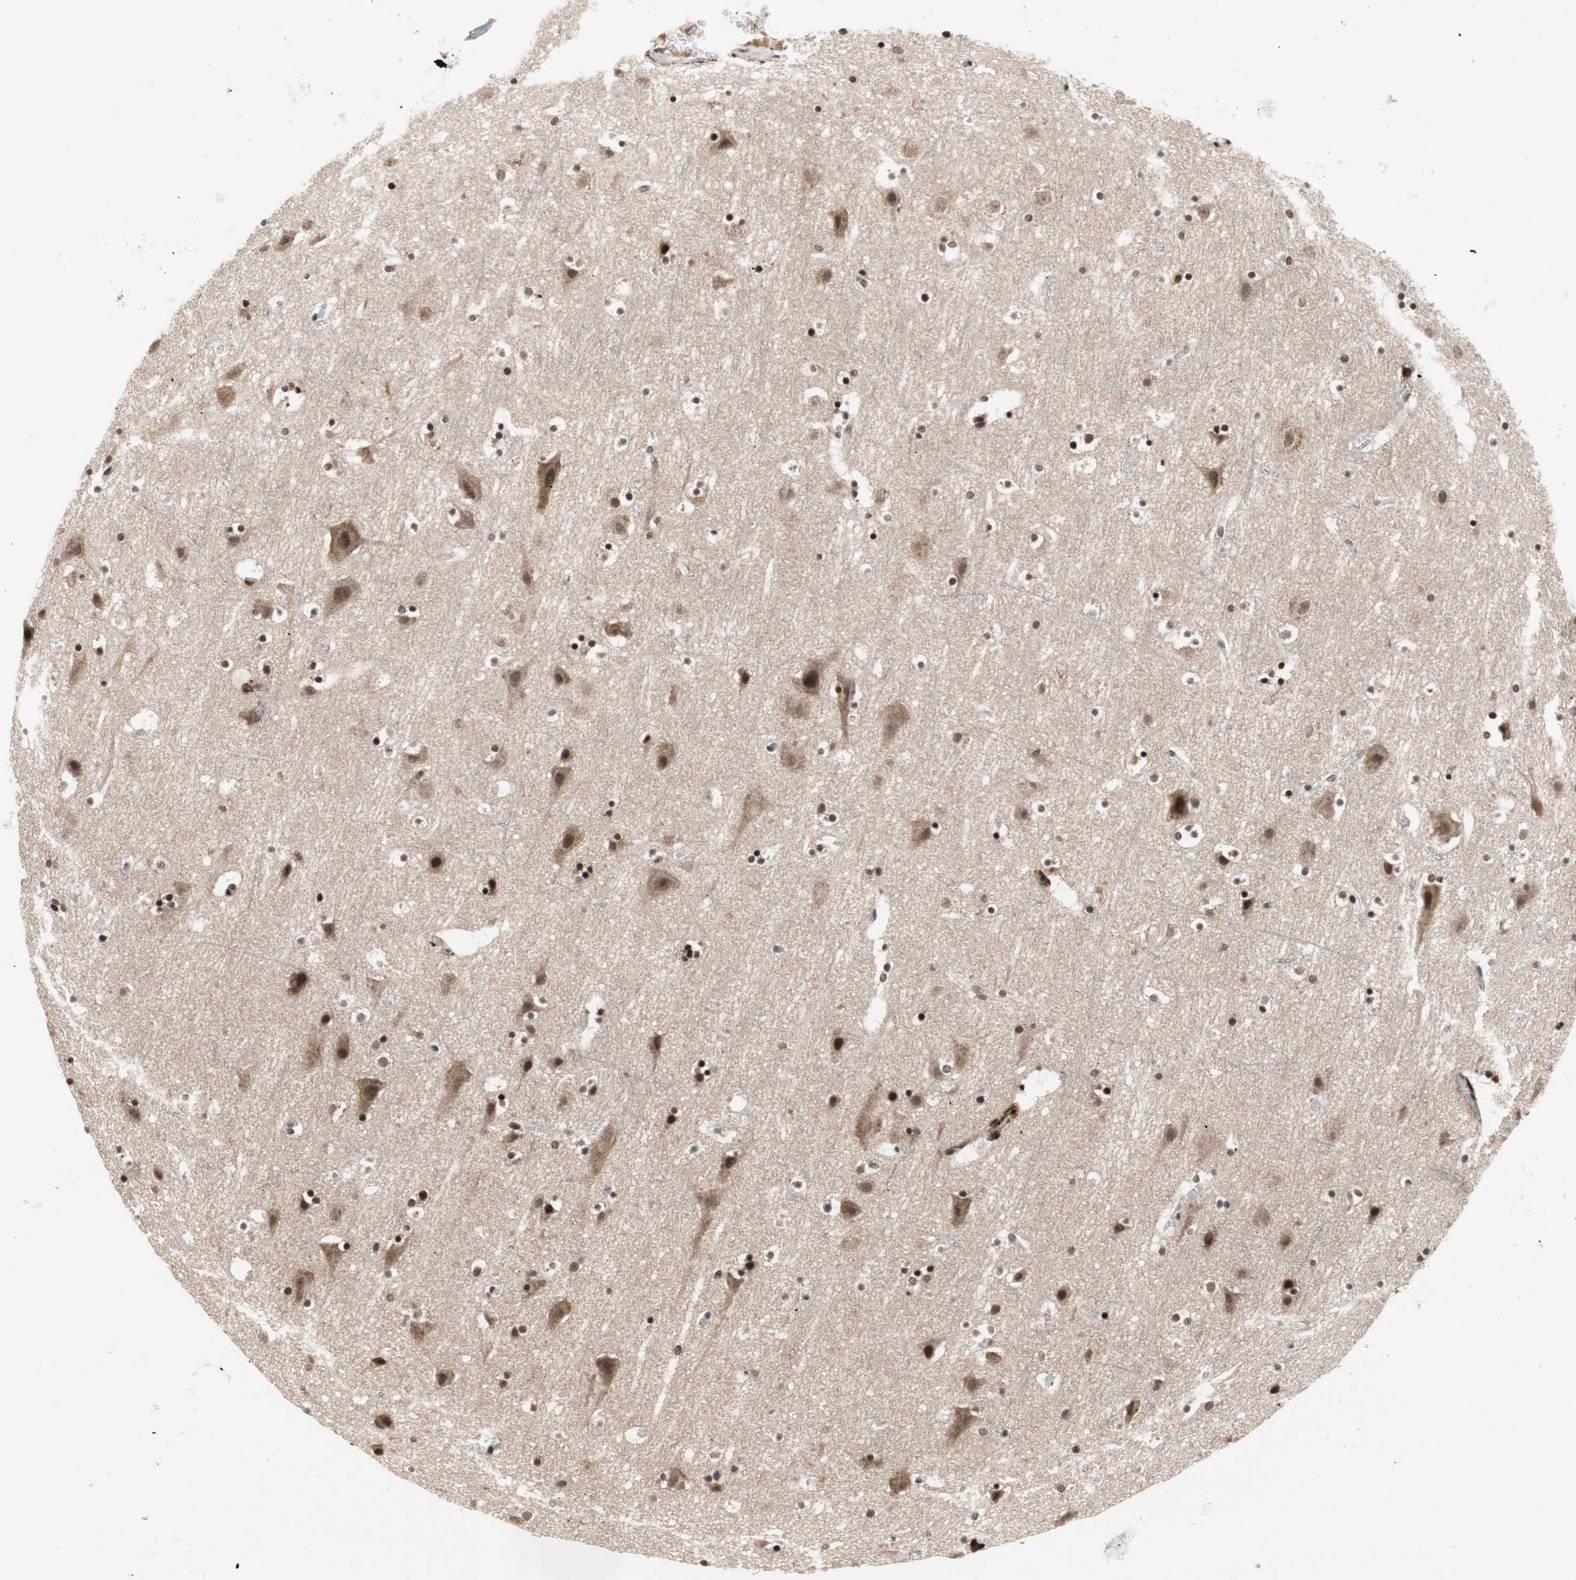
{"staining": {"intensity": "moderate", "quantity": ">75%", "location": "cytoplasmic/membranous,nuclear"}, "tissue": "cerebral cortex", "cell_type": "Endothelial cells", "image_type": "normal", "snomed": [{"axis": "morphology", "description": "Normal tissue, NOS"}, {"axis": "topography", "description": "Cerebral cortex"}], "caption": "An IHC micrograph of unremarkable tissue is shown. Protein staining in brown highlights moderate cytoplasmic/membranous,nuclear positivity in cerebral cortex within endothelial cells.", "gene": "TCF12", "patient": {"sex": "male", "age": 45}}